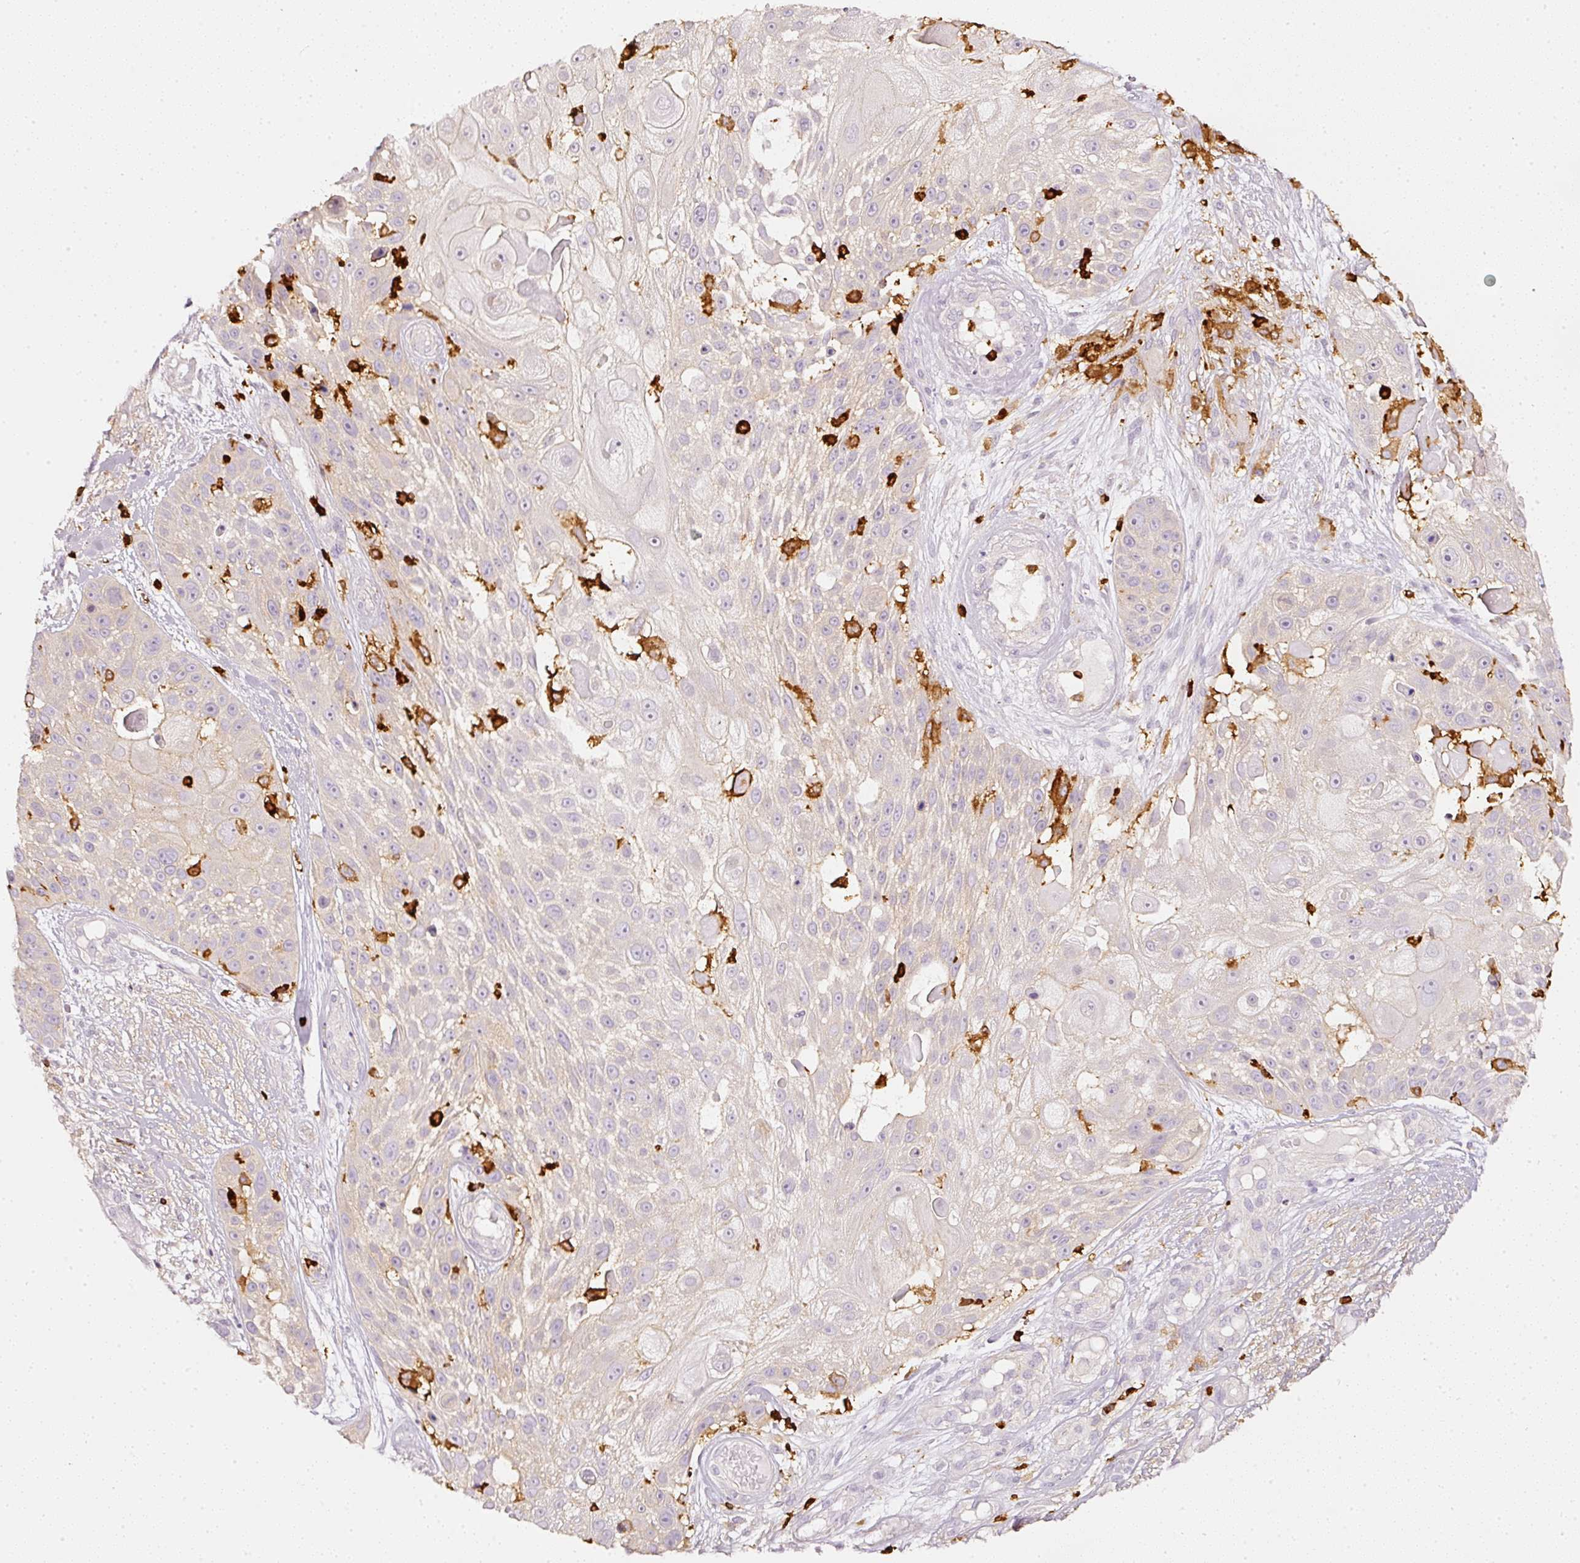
{"staining": {"intensity": "negative", "quantity": "none", "location": "none"}, "tissue": "skin cancer", "cell_type": "Tumor cells", "image_type": "cancer", "snomed": [{"axis": "morphology", "description": "Squamous cell carcinoma, NOS"}, {"axis": "topography", "description": "Skin"}], "caption": "High magnification brightfield microscopy of skin squamous cell carcinoma stained with DAB (3,3'-diaminobenzidine) (brown) and counterstained with hematoxylin (blue): tumor cells show no significant staining.", "gene": "EVL", "patient": {"sex": "female", "age": 86}}